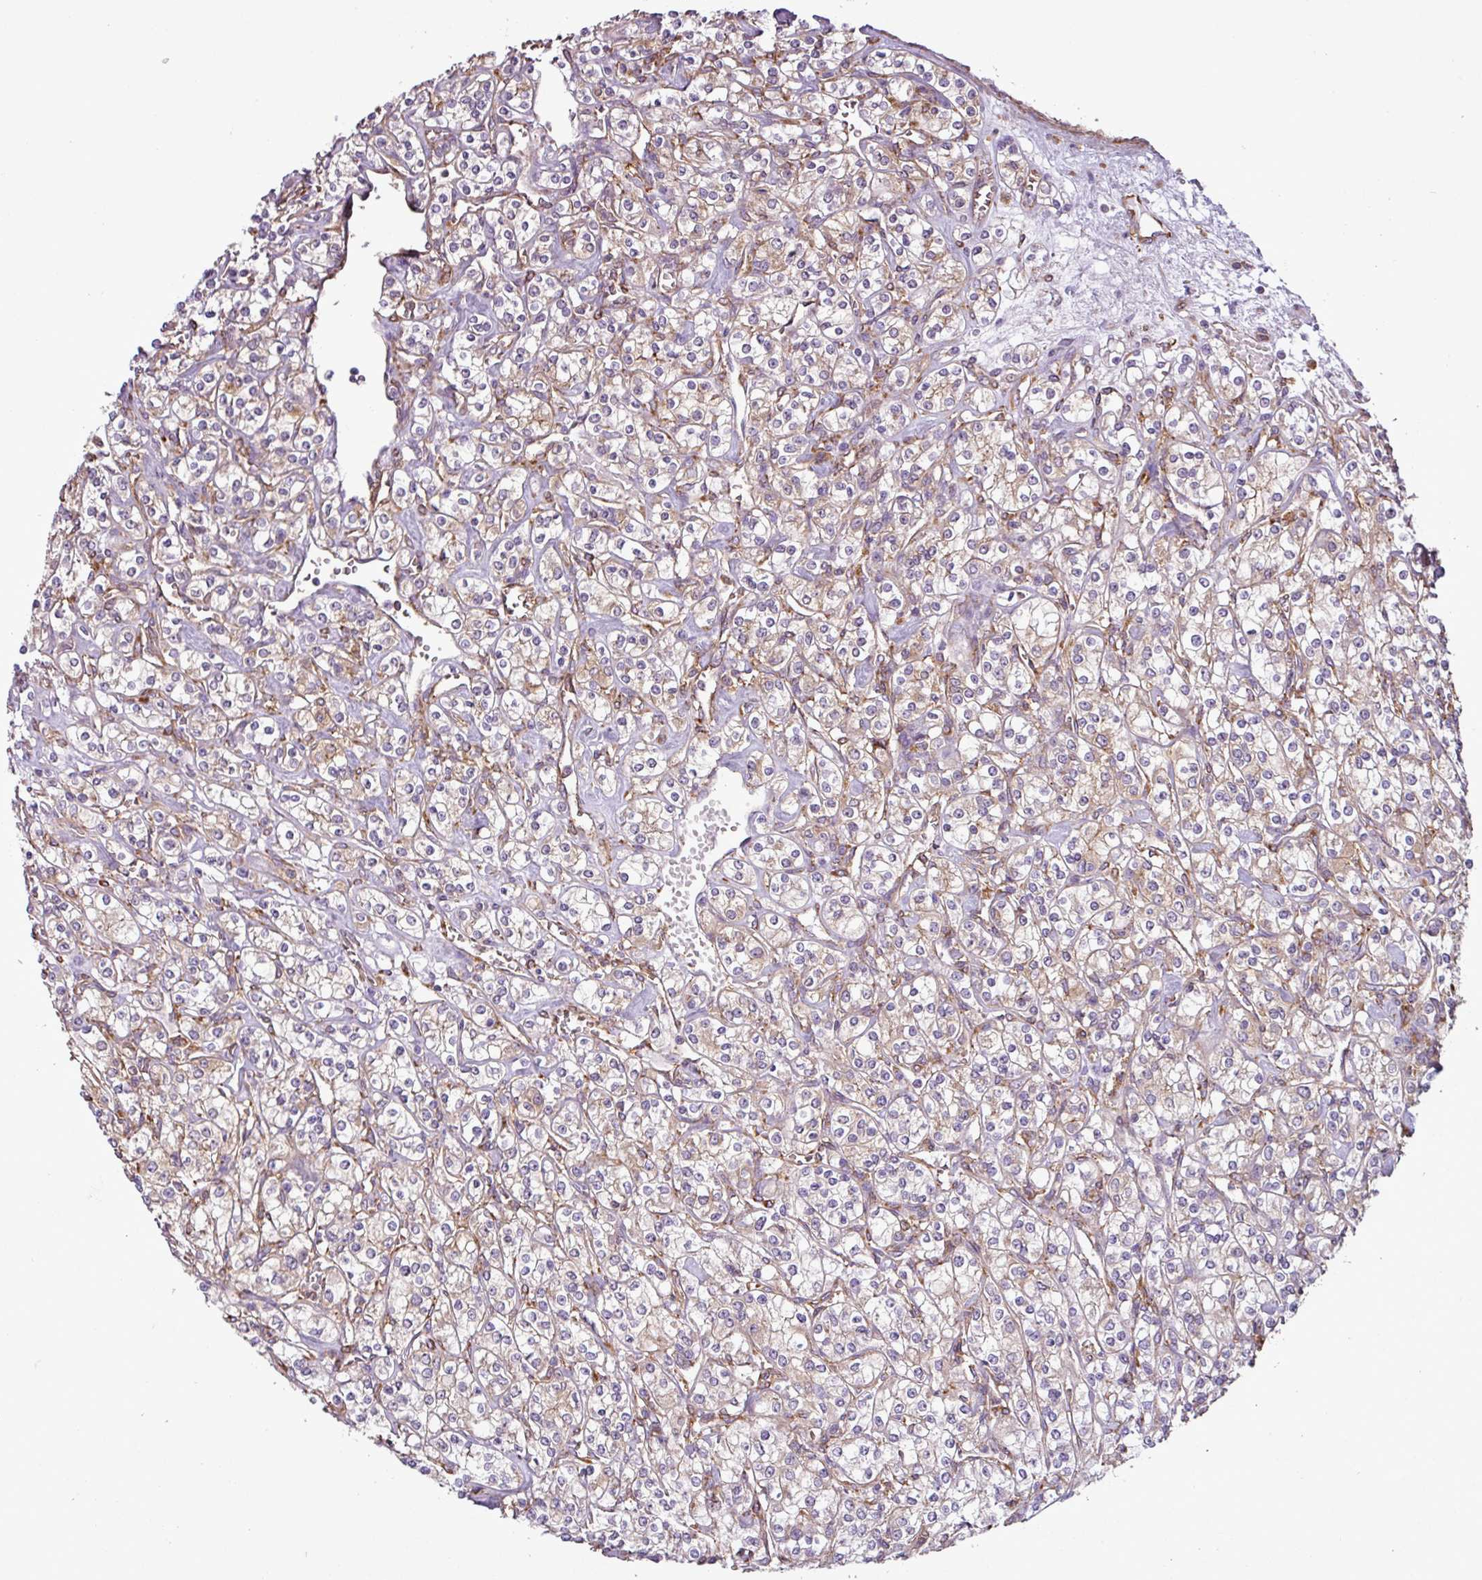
{"staining": {"intensity": "weak", "quantity": "25%-75%", "location": "cytoplasmic/membranous"}, "tissue": "renal cancer", "cell_type": "Tumor cells", "image_type": "cancer", "snomed": [{"axis": "morphology", "description": "Adenocarcinoma, NOS"}, {"axis": "topography", "description": "Kidney"}], "caption": "Tumor cells exhibit low levels of weak cytoplasmic/membranous staining in approximately 25%-75% of cells in human renal cancer (adenocarcinoma).", "gene": "PACSIN2", "patient": {"sex": "male", "age": 77}}